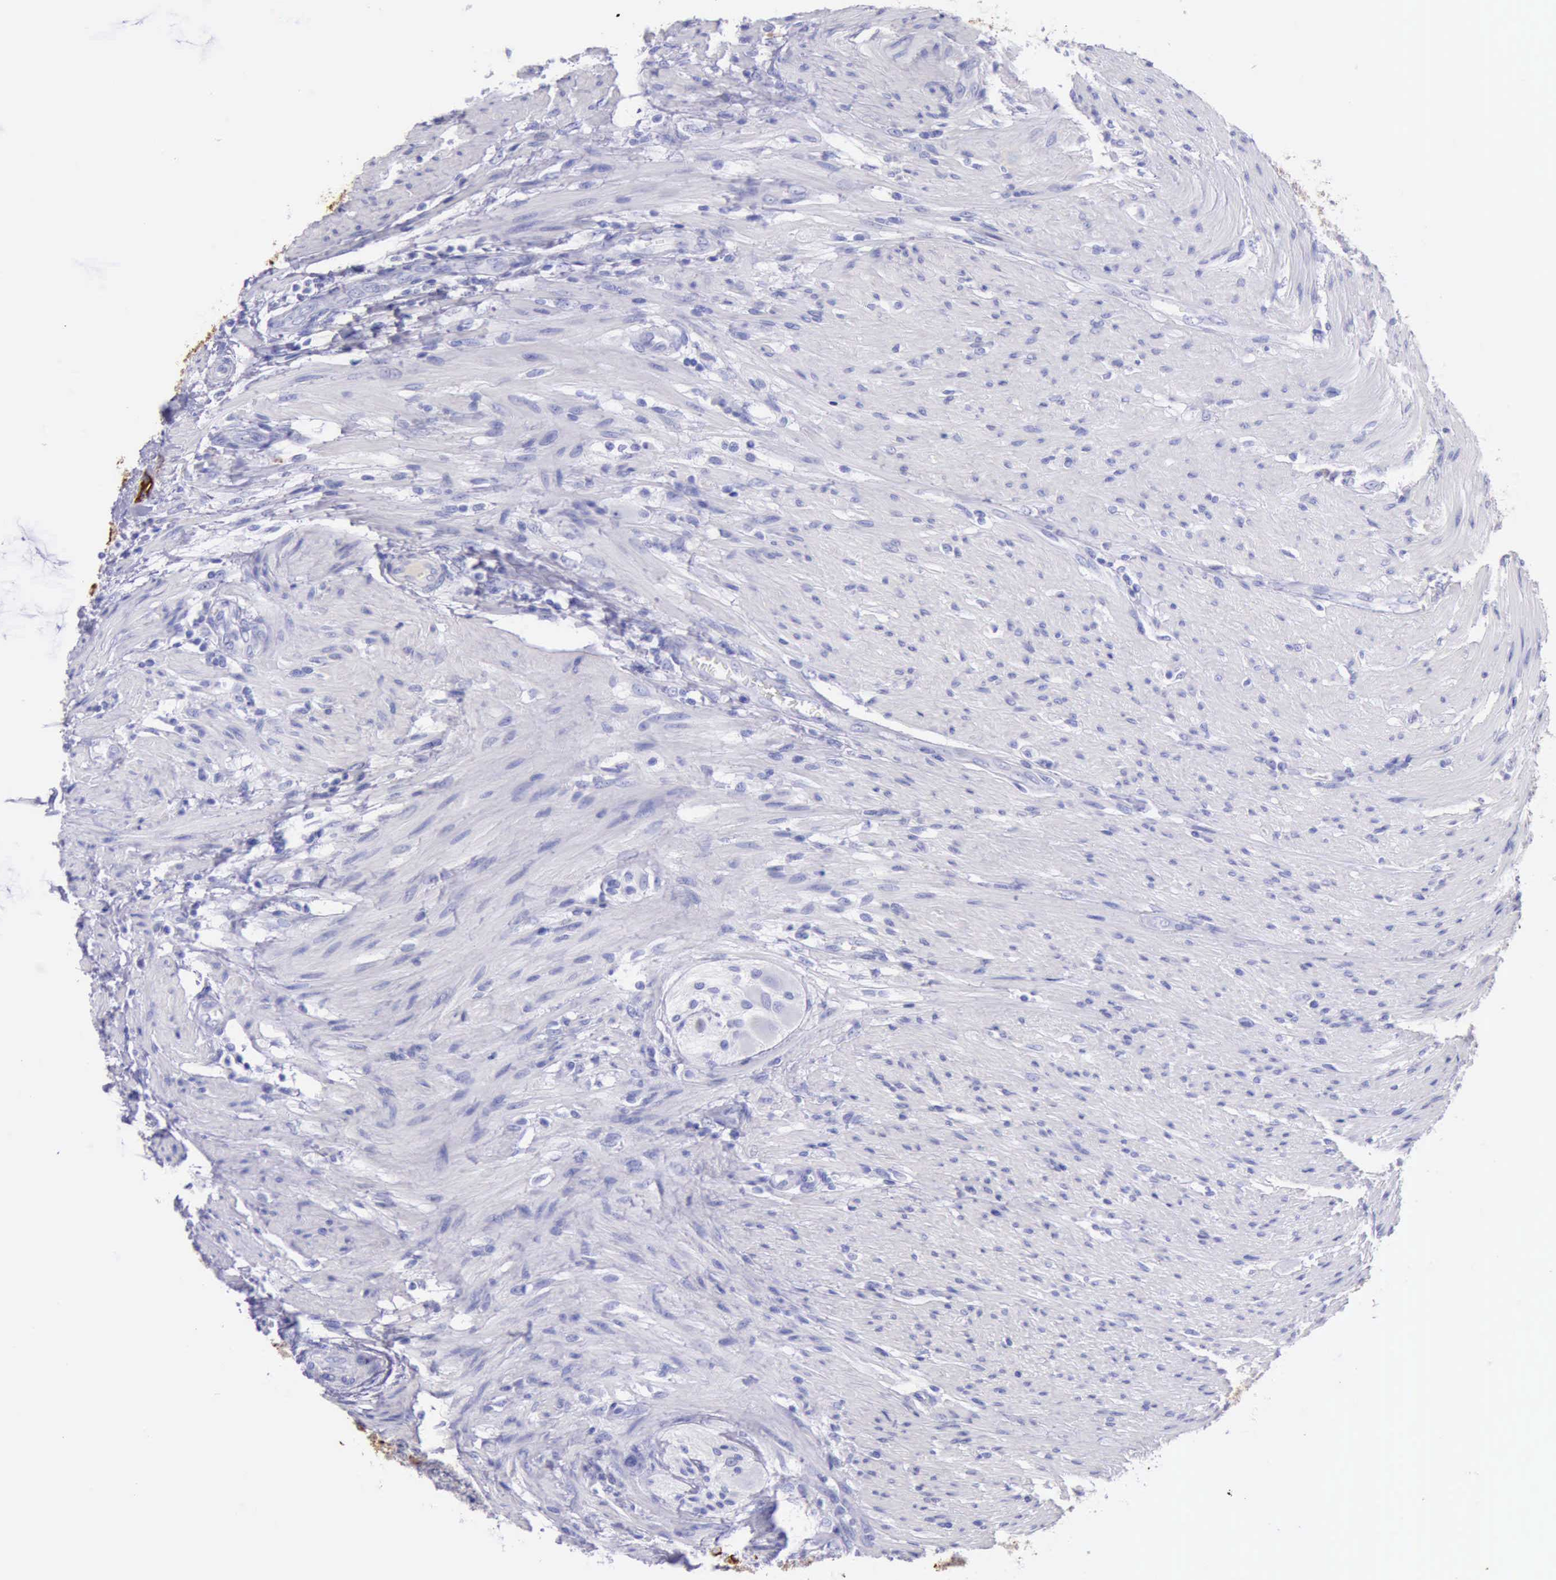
{"staining": {"intensity": "negative", "quantity": "none", "location": "none"}, "tissue": "colorectal cancer", "cell_type": "Tumor cells", "image_type": "cancer", "snomed": [{"axis": "morphology", "description": "Adenocarcinoma, NOS"}, {"axis": "topography", "description": "Colon"}], "caption": "Tumor cells are negative for protein expression in human colorectal cancer (adenocarcinoma).", "gene": "KRT8", "patient": {"sex": "female", "age": 46}}